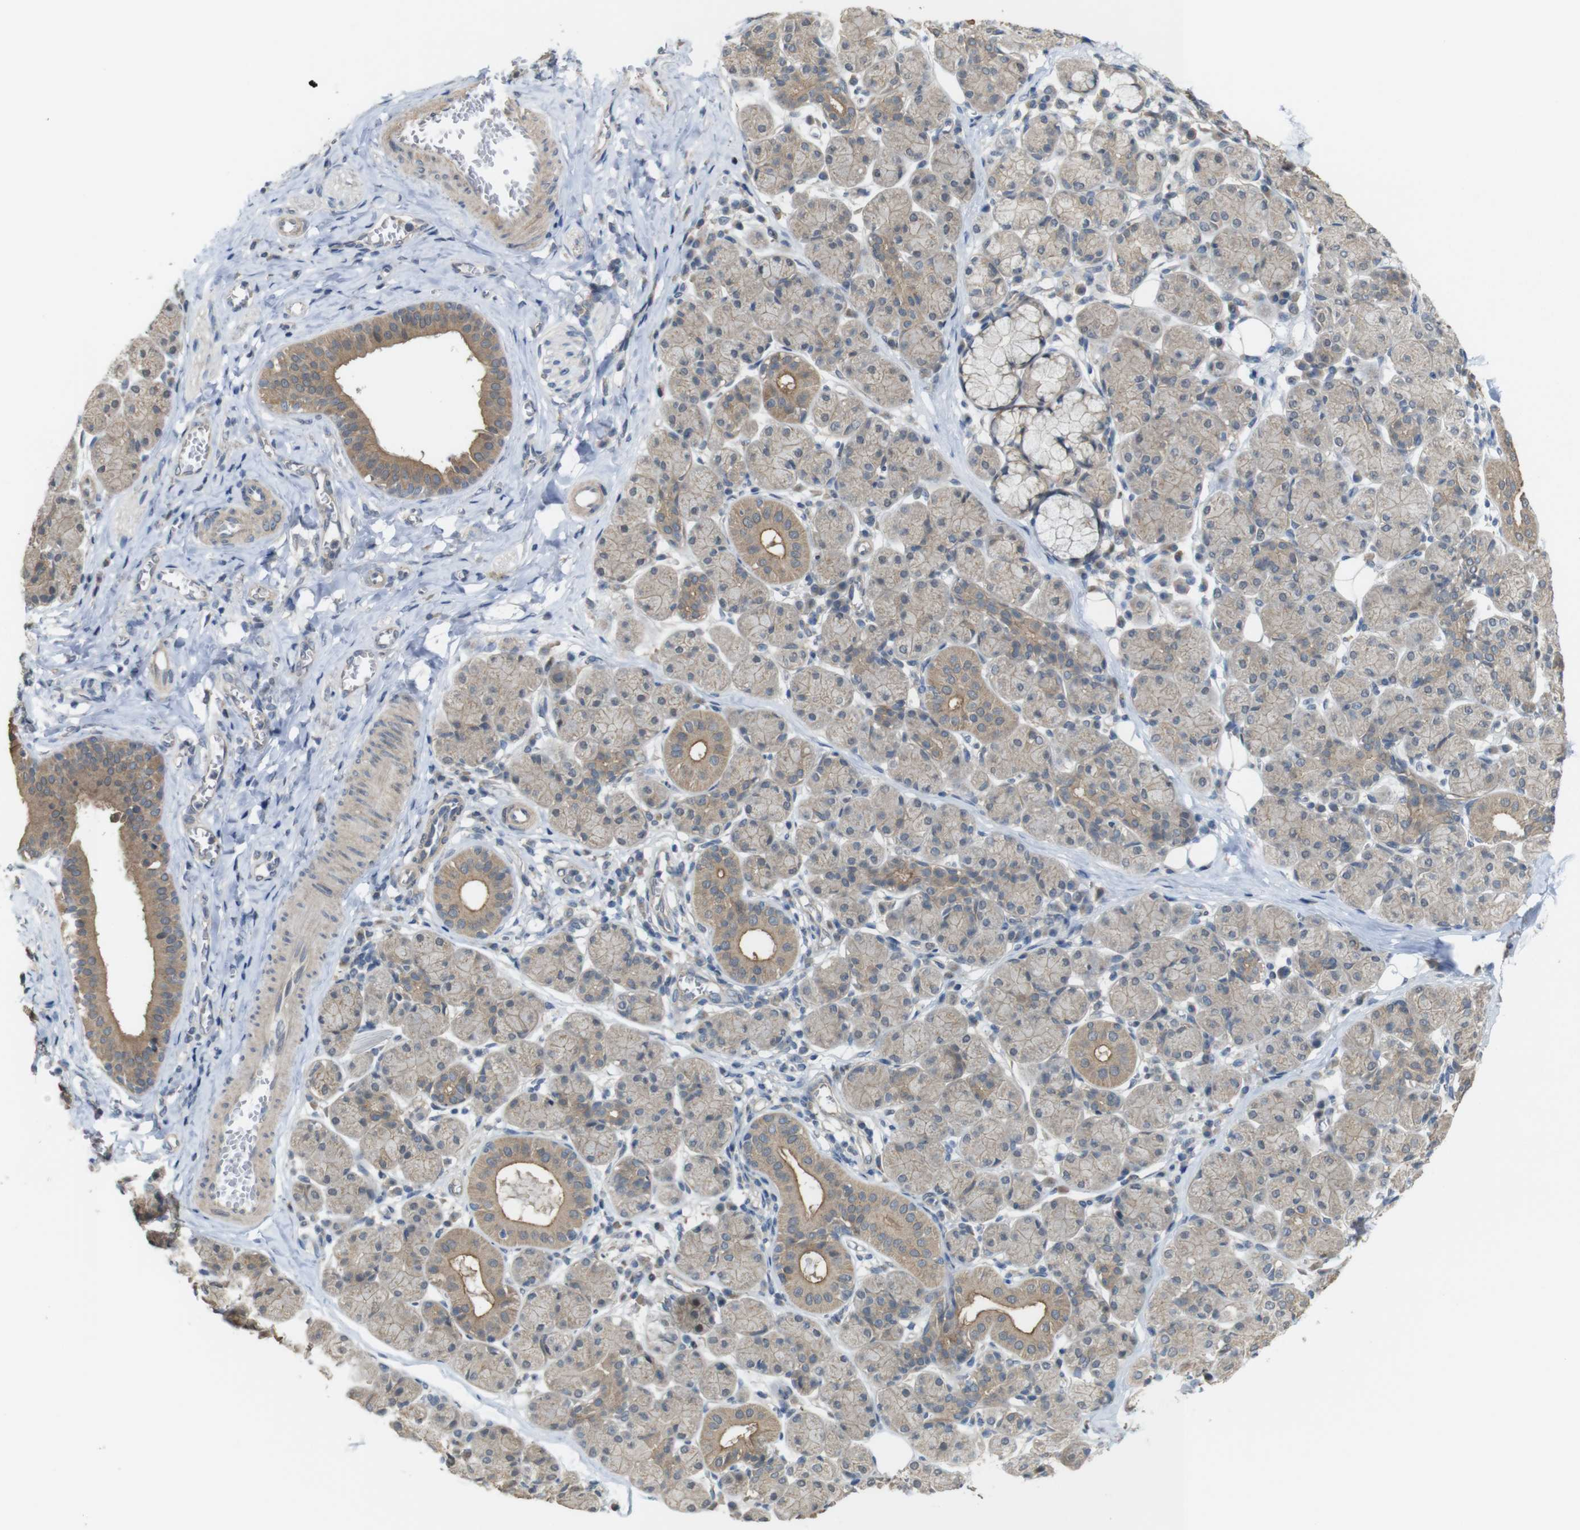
{"staining": {"intensity": "moderate", "quantity": "25%-75%", "location": "cytoplasmic/membranous"}, "tissue": "salivary gland", "cell_type": "Glandular cells", "image_type": "normal", "snomed": [{"axis": "morphology", "description": "Normal tissue, NOS"}, {"axis": "morphology", "description": "Inflammation, NOS"}, {"axis": "topography", "description": "Lymph node"}, {"axis": "topography", "description": "Salivary gland"}], "caption": "IHC staining of benign salivary gland, which exhibits medium levels of moderate cytoplasmic/membranous staining in approximately 25%-75% of glandular cells indicating moderate cytoplasmic/membranous protein positivity. The staining was performed using DAB (brown) for protein detection and nuclei were counterstained in hematoxylin (blue).", "gene": "CDC34", "patient": {"sex": "male", "age": 3}}